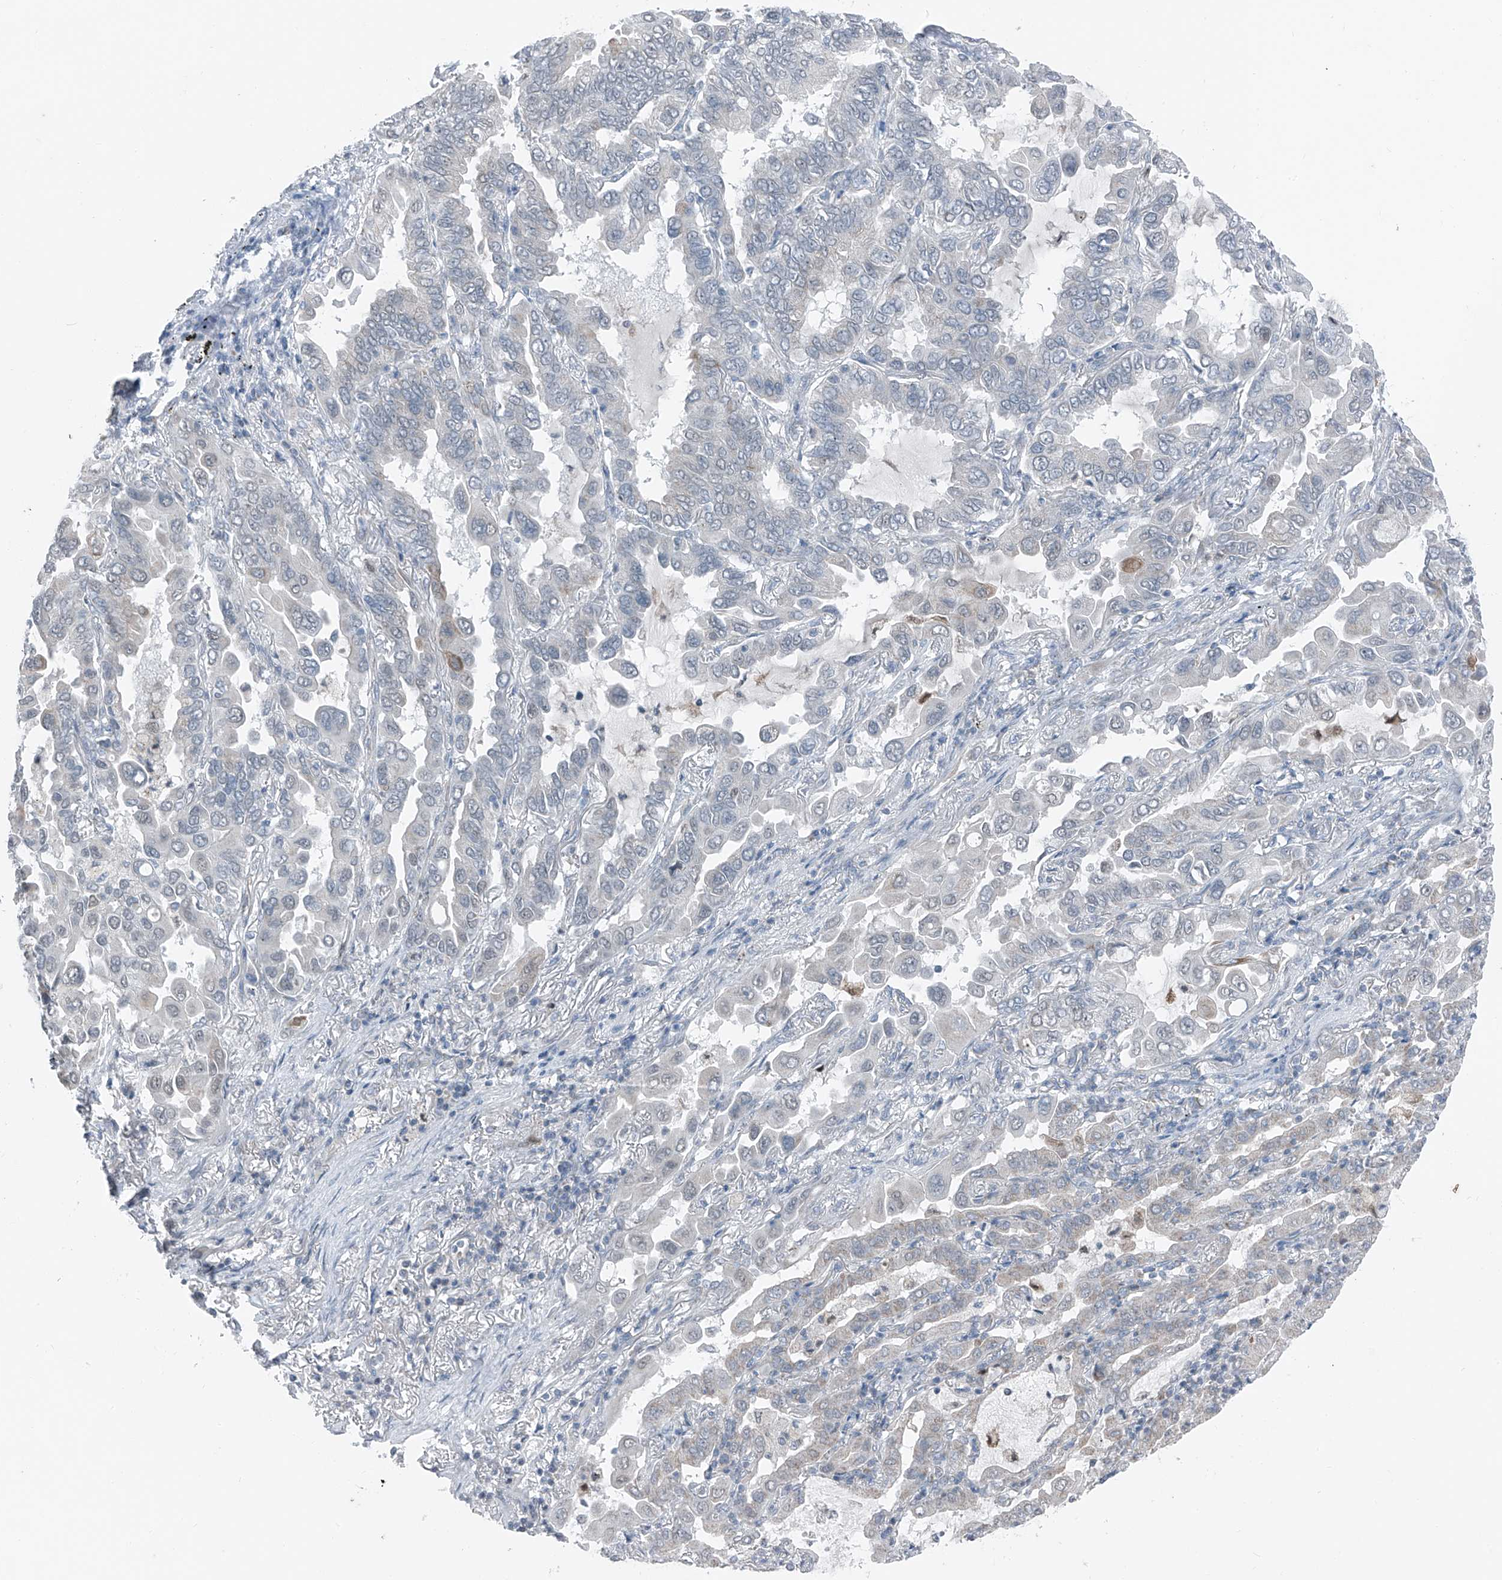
{"staining": {"intensity": "negative", "quantity": "none", "location": "none"}, "tissue": "lung cancer", "cell_type": "Tumor cells", "image_type": "cancer", "snomed": [{"axis": "morphology", "description": "Adenocarcinoma, NOS"}, {"axis": "topography", "description": "Lung"}], "caption": "This is a histopathology image of immunohistochemistry (IHC) staining of adenocarcinoma (lung), which shows no positivity in tumor cells.", "gene": "DYRK1B", "patient": {"sex": "male", "age": 64}}